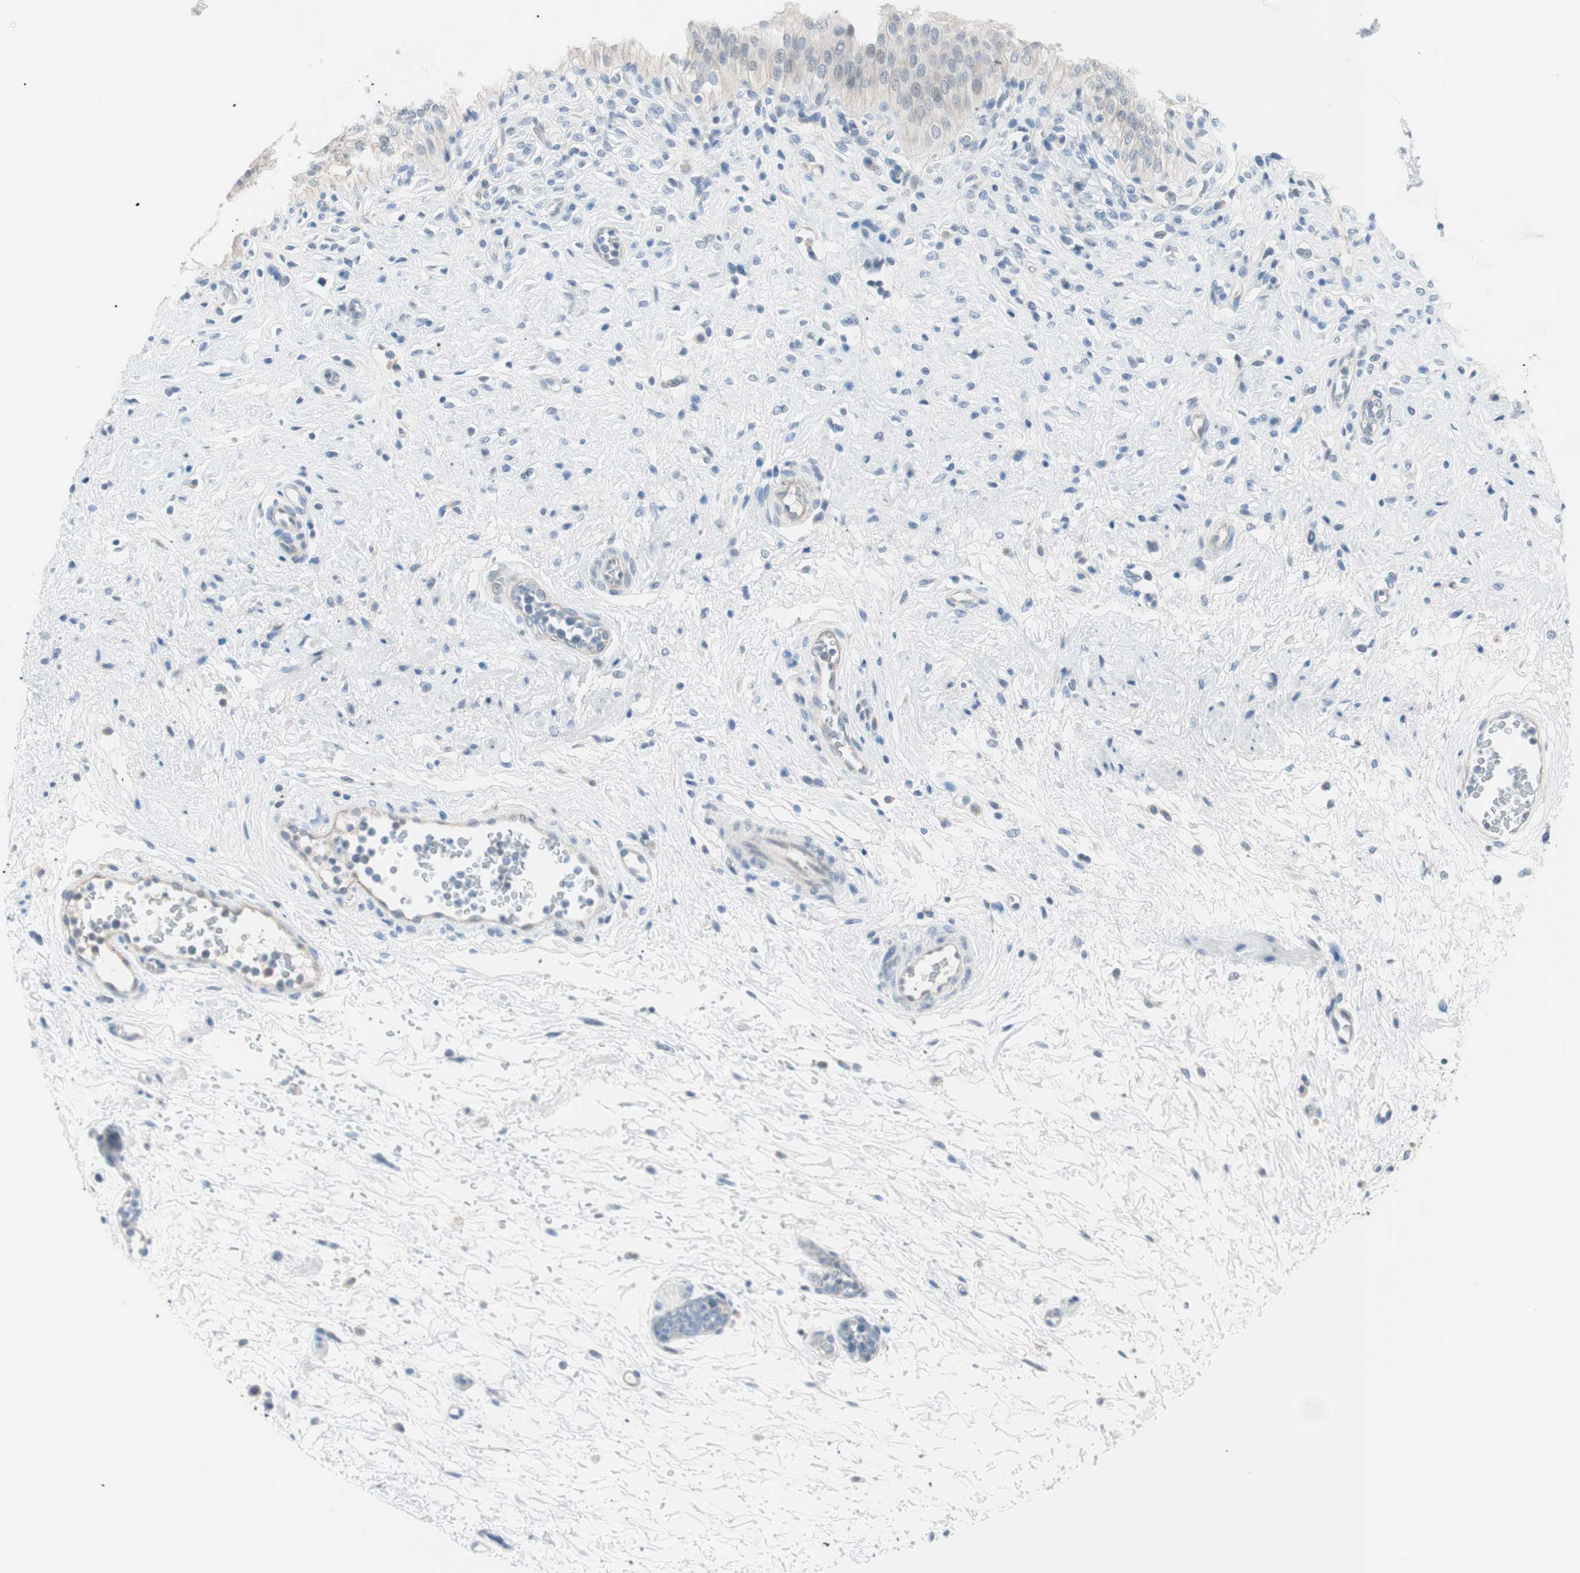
{"staining": {"intensity": "weak", "quantity": "25%-75%", "location": "cytoplasmic/membranous,nuclear"}, "tissue": "urinary bladder", "cell_type": "Urothelial cells", "image_type": "normal", "snomed": [{"axis": "morphology", "description": "Normal tissue, NOS"}, {"axis": "morphology", "description": "Urothelial carcinoma, High grade"}, {"axis": "topography", "description": "Urinary bladder"}], "caption": "Approximately 25%-75% of urothelial cells in normal human urinary bladder display weak cytoplasmic/membranous,nuclear protein expression as visualized by brown immunohistochemical staining.", "gene": "VIL1", "patient": {"sex": "male", "age": 46}}